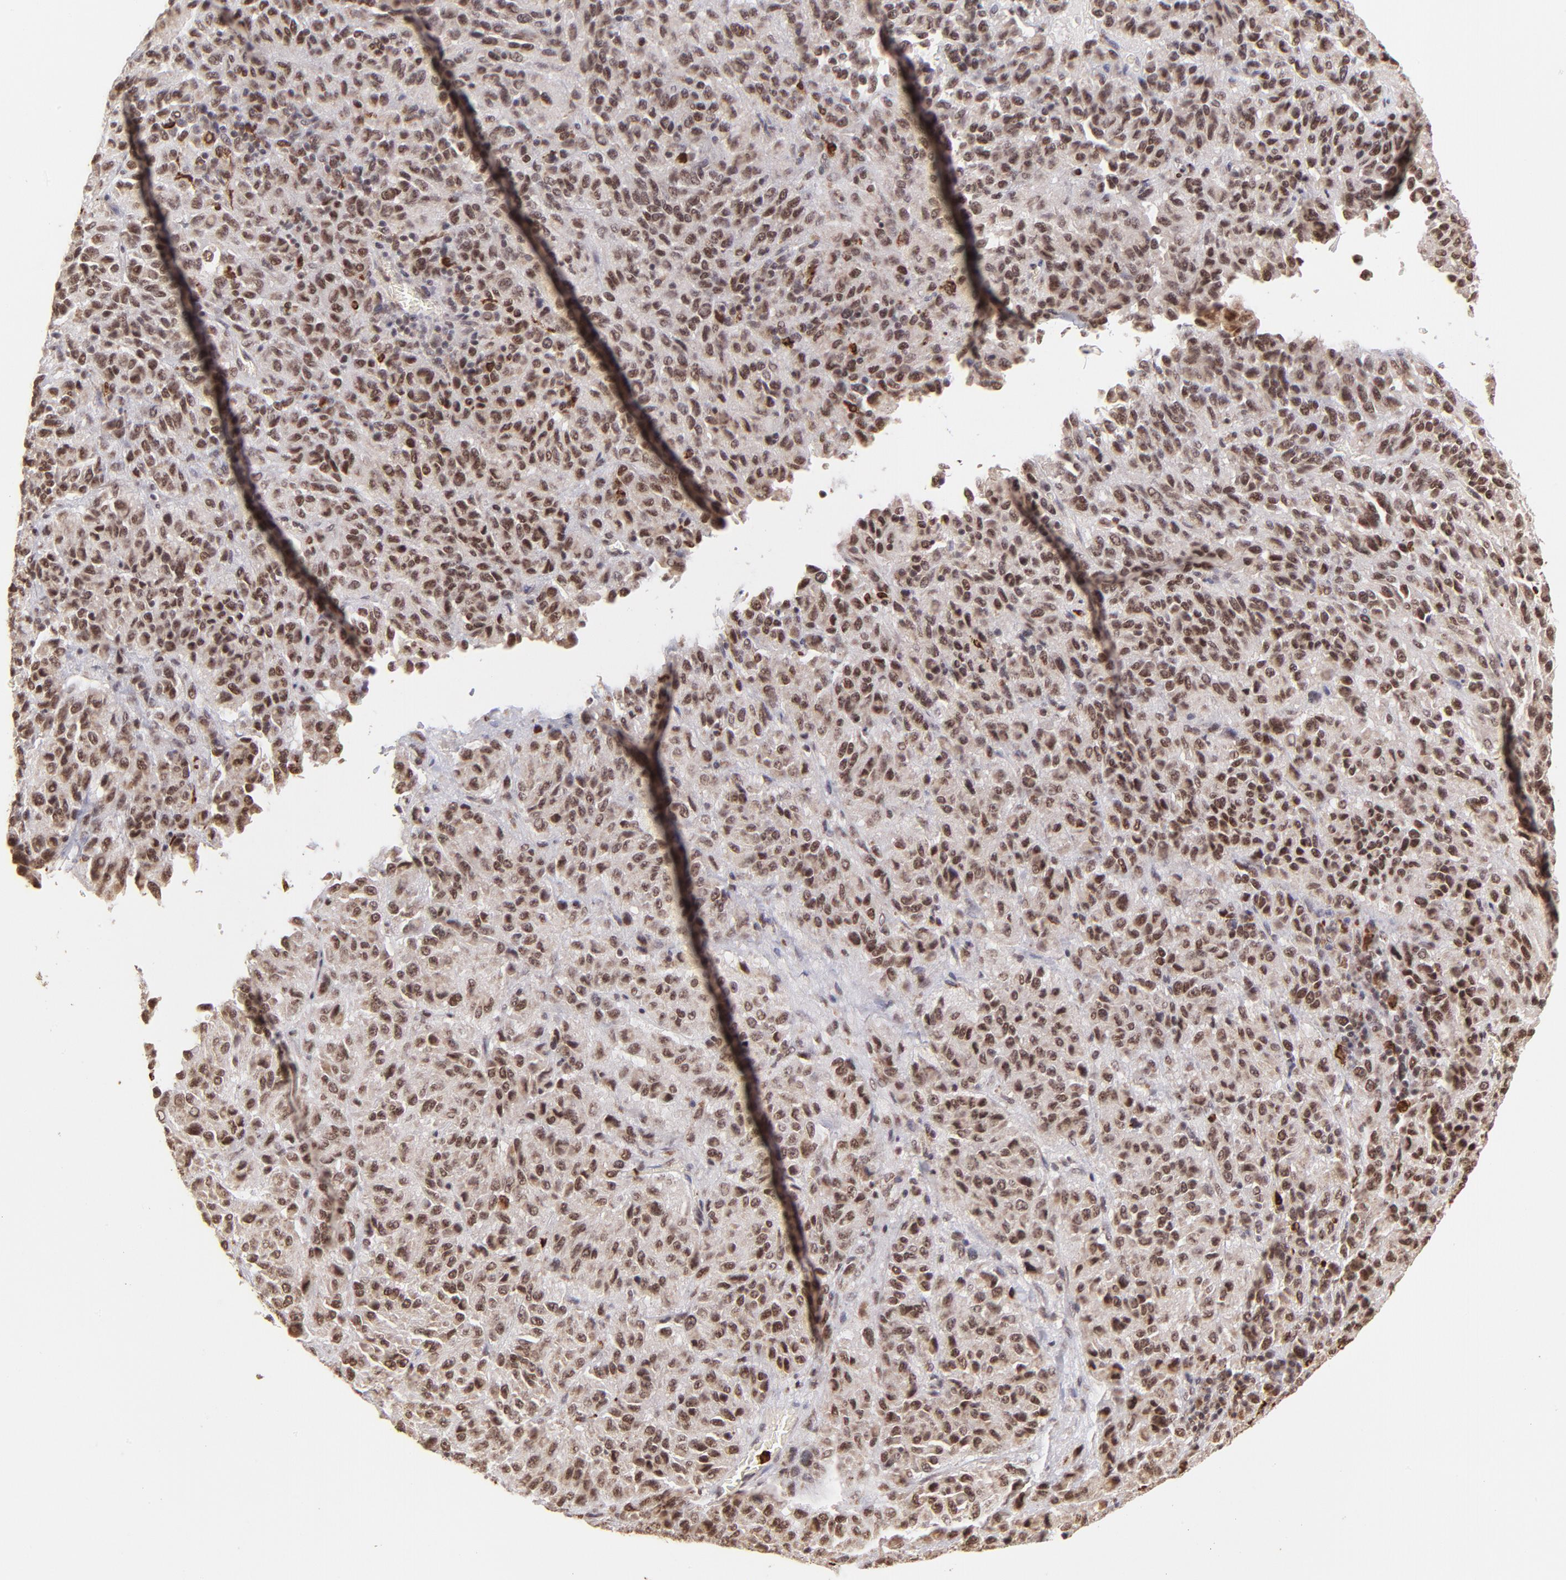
{"staining": {"intensity": "moderate", "quantity": ">75%", "location": "cytoplasmic/membranous,nuclear"}, "tissue": "melanoma", "cell_type": "Tumor cells", "image_type": "cancer", "snomed": [{"axis": "morphology", "description": "Malignant melanoma, Metastatic site"}, {"axis": "topography", "description": "Lung"}], "caption": "Malignant melanoma (metastatic site) was stained to show a protein in brown. There is medium levels of moderate cytoplasmic/membranous and nuclear positivity in about >75% of tumor cells.", "gene": "ZFX", "patient": {"sex": "male", "age": 64}}